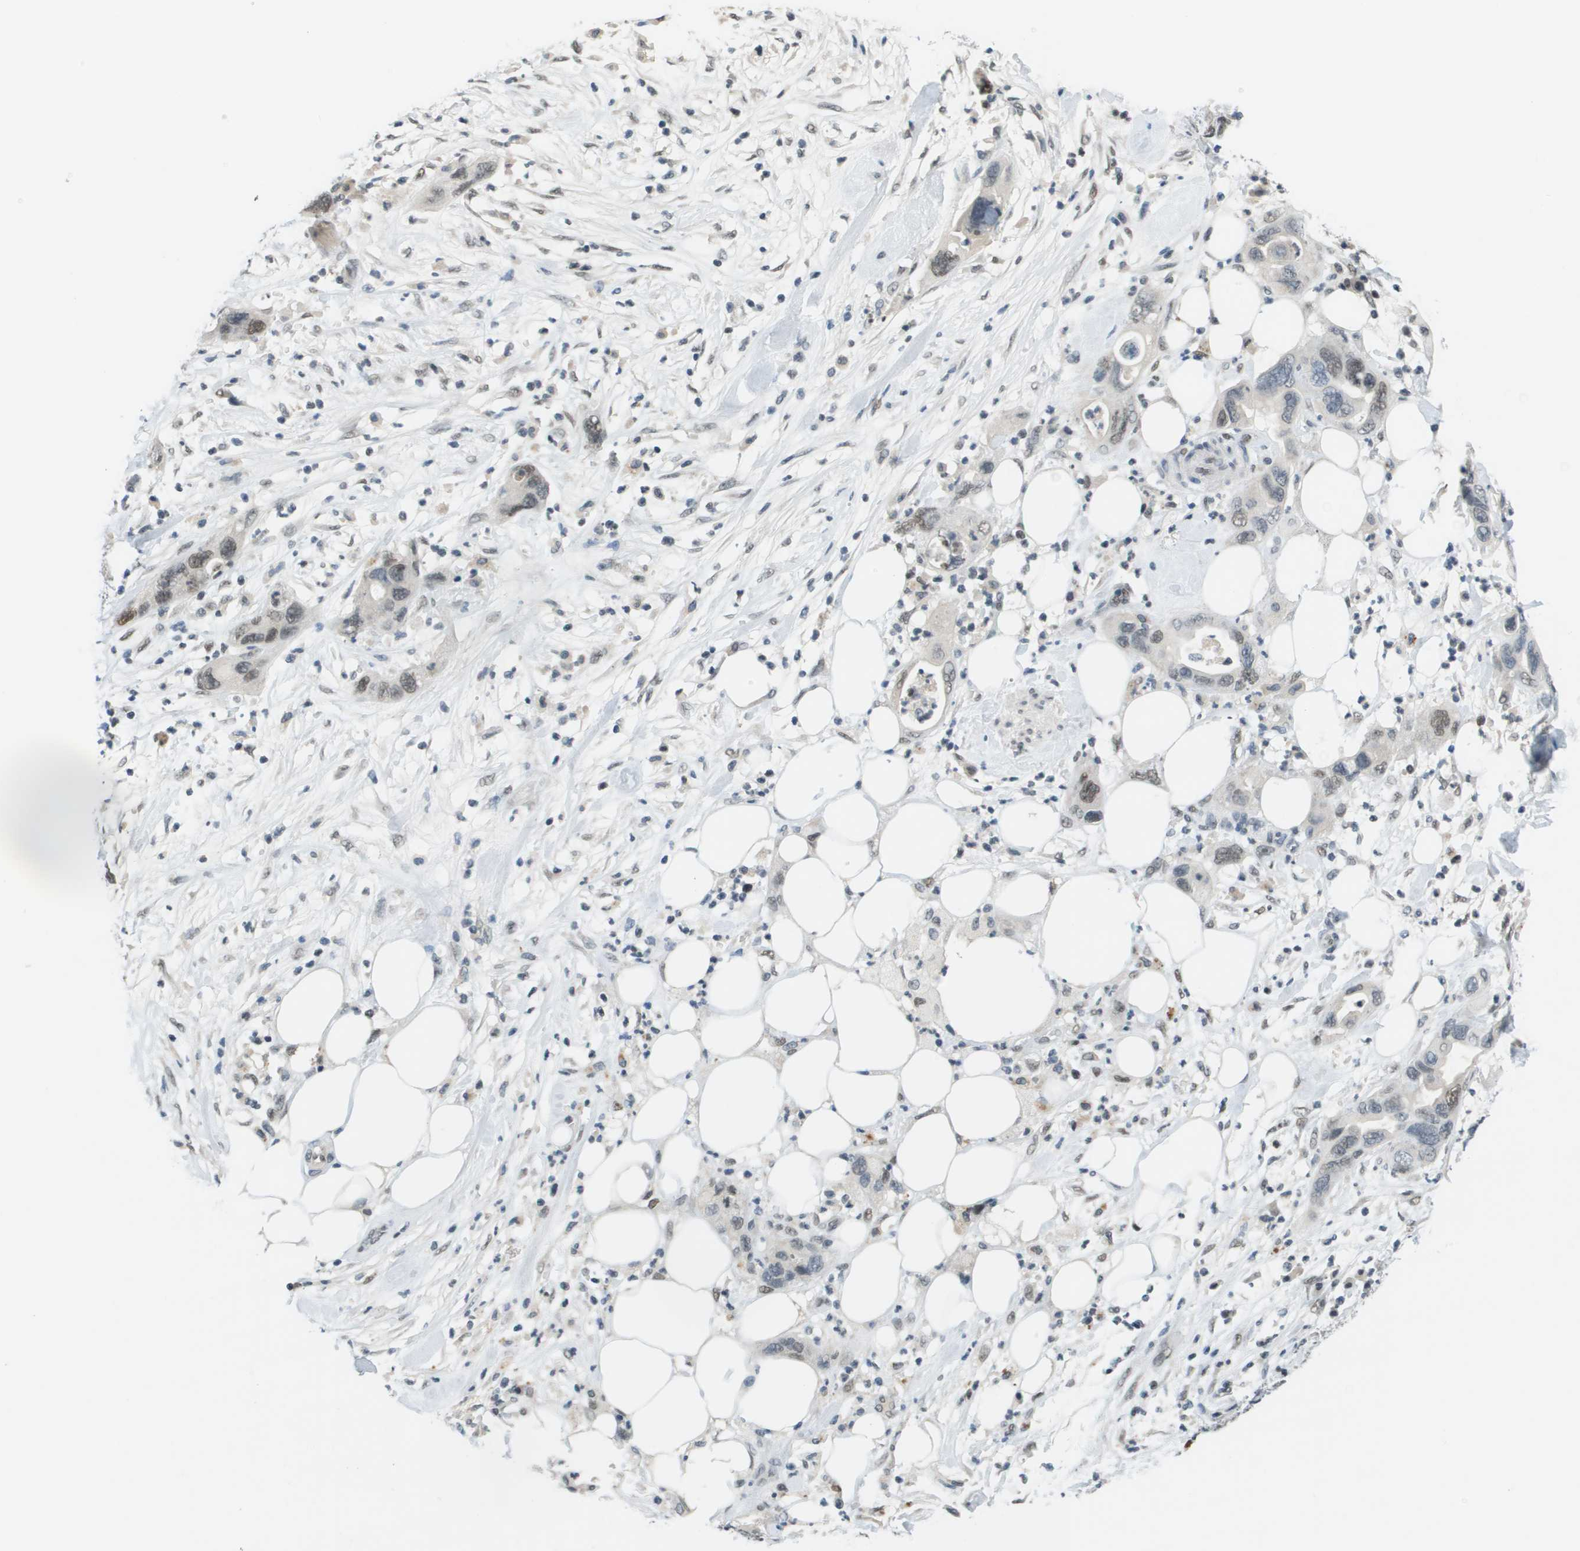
{"staining": {"intensity": "moderate", "quantity": "<25%", "location": "nuclear"}, "tissue": "pancreatic cancer", "cell_type": "Tumor cells", "image_type": "cancer", "snomed": [{"axis": "morphology", "description": "Adenocarcinoma, NOS"}, {"axis": "topography", "description": "Pancreas"}], "caption": "Human pancreatic cancer (adenocarcinoma) stained for a protein (brown) exhibits moderate nuclear positive staining in about <25% of tumor cells.", "gene": "CBX5", "patient": {"sex": "female", "age": 71}}